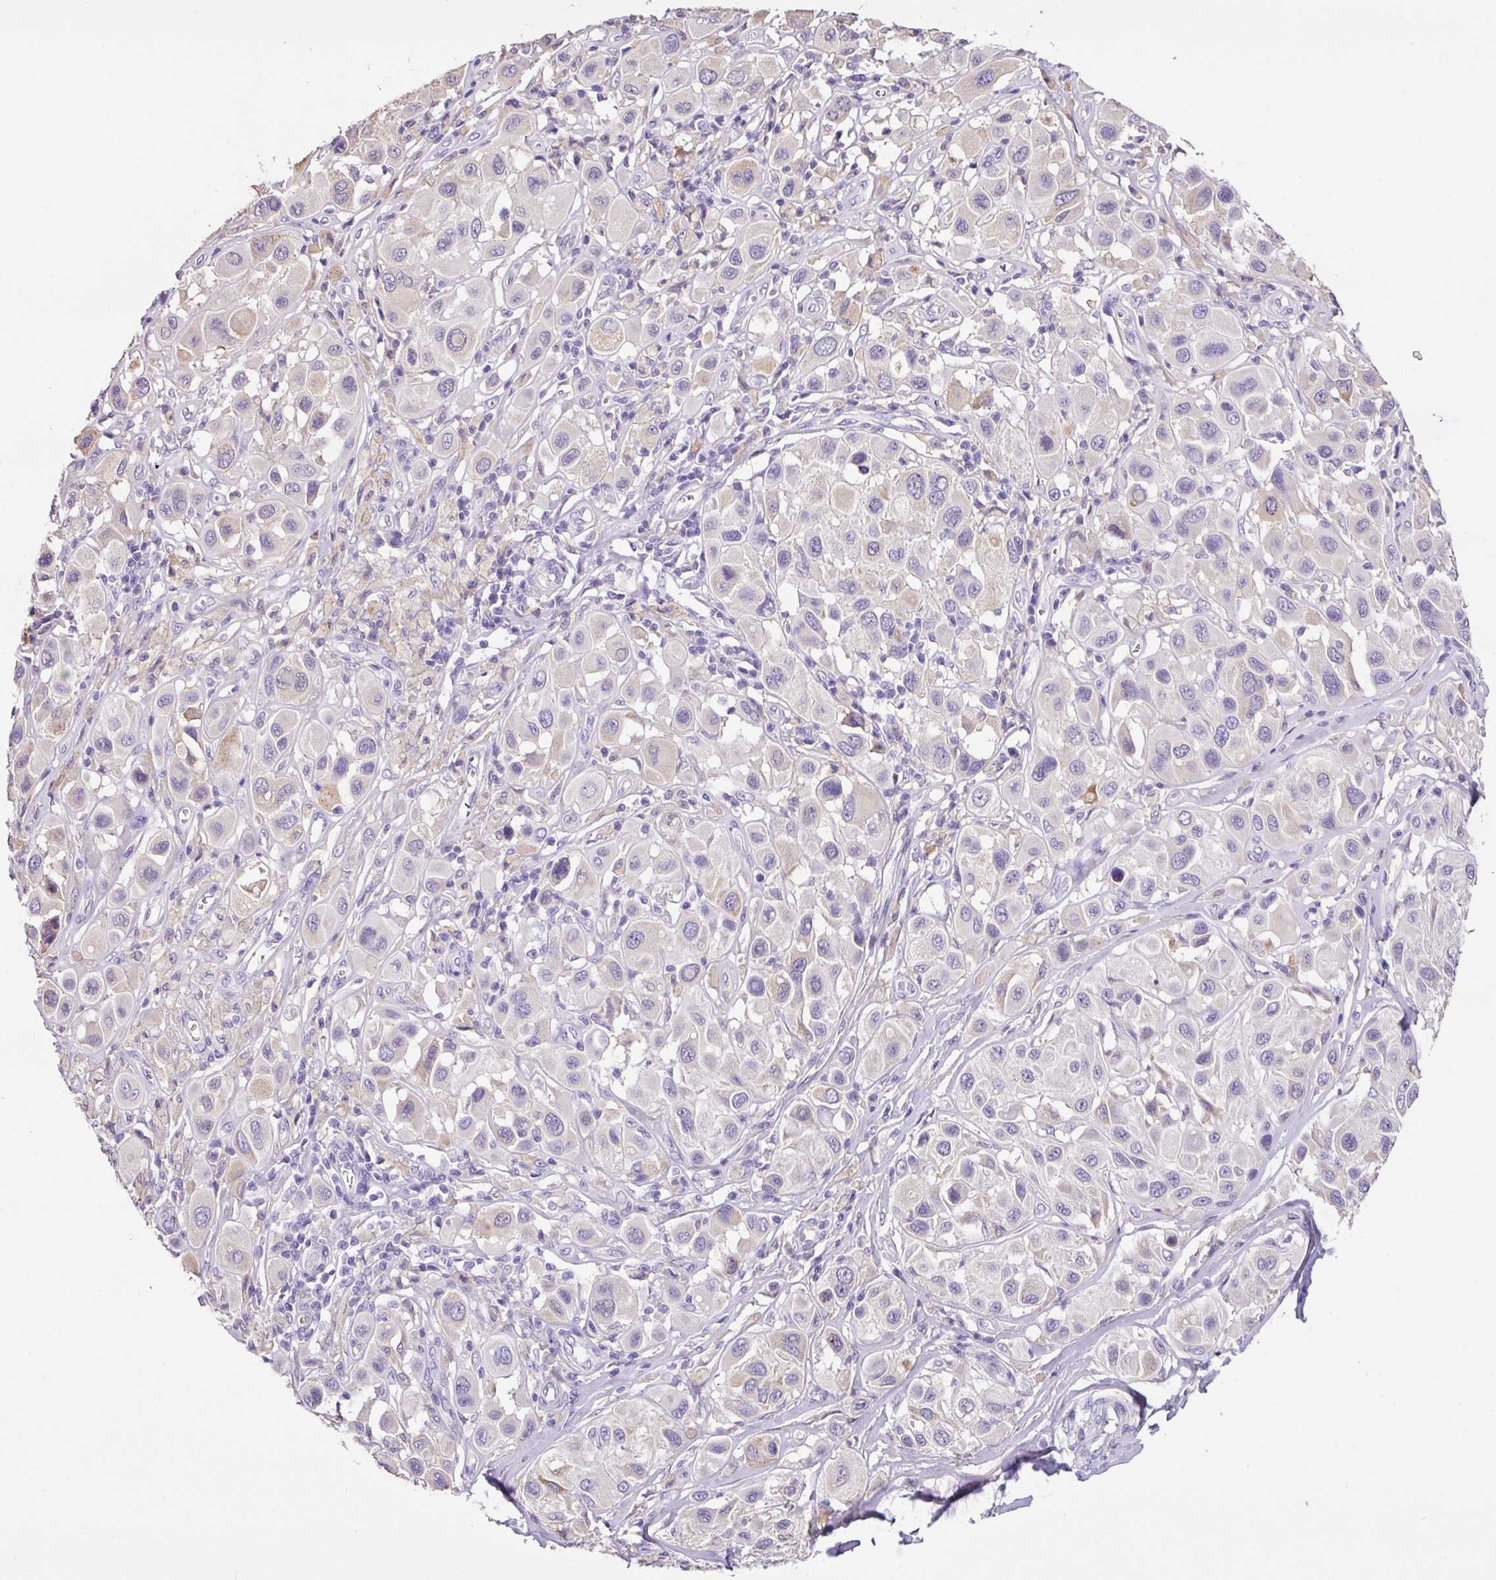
{"staining": {"intensity": "moderate", "quantity": "<25%", "location": "nuclear"}, "tissue": "melanoma", "cell_type": "Tumor cells", "image_type": "cancer", "snomed": [{"axis": "morphology", "description": "Malignant melanoma, Metastatic site"}, {"axis": "topography", "description": "Skin"}], "caption": "There is low levels of moderate nuclear positivity in tumor cells of melanoma, as demonstrated by immunohistochemical staining (brown color).", "gene": "ZG16", "patient": {"sex": "male", "age": 41}}